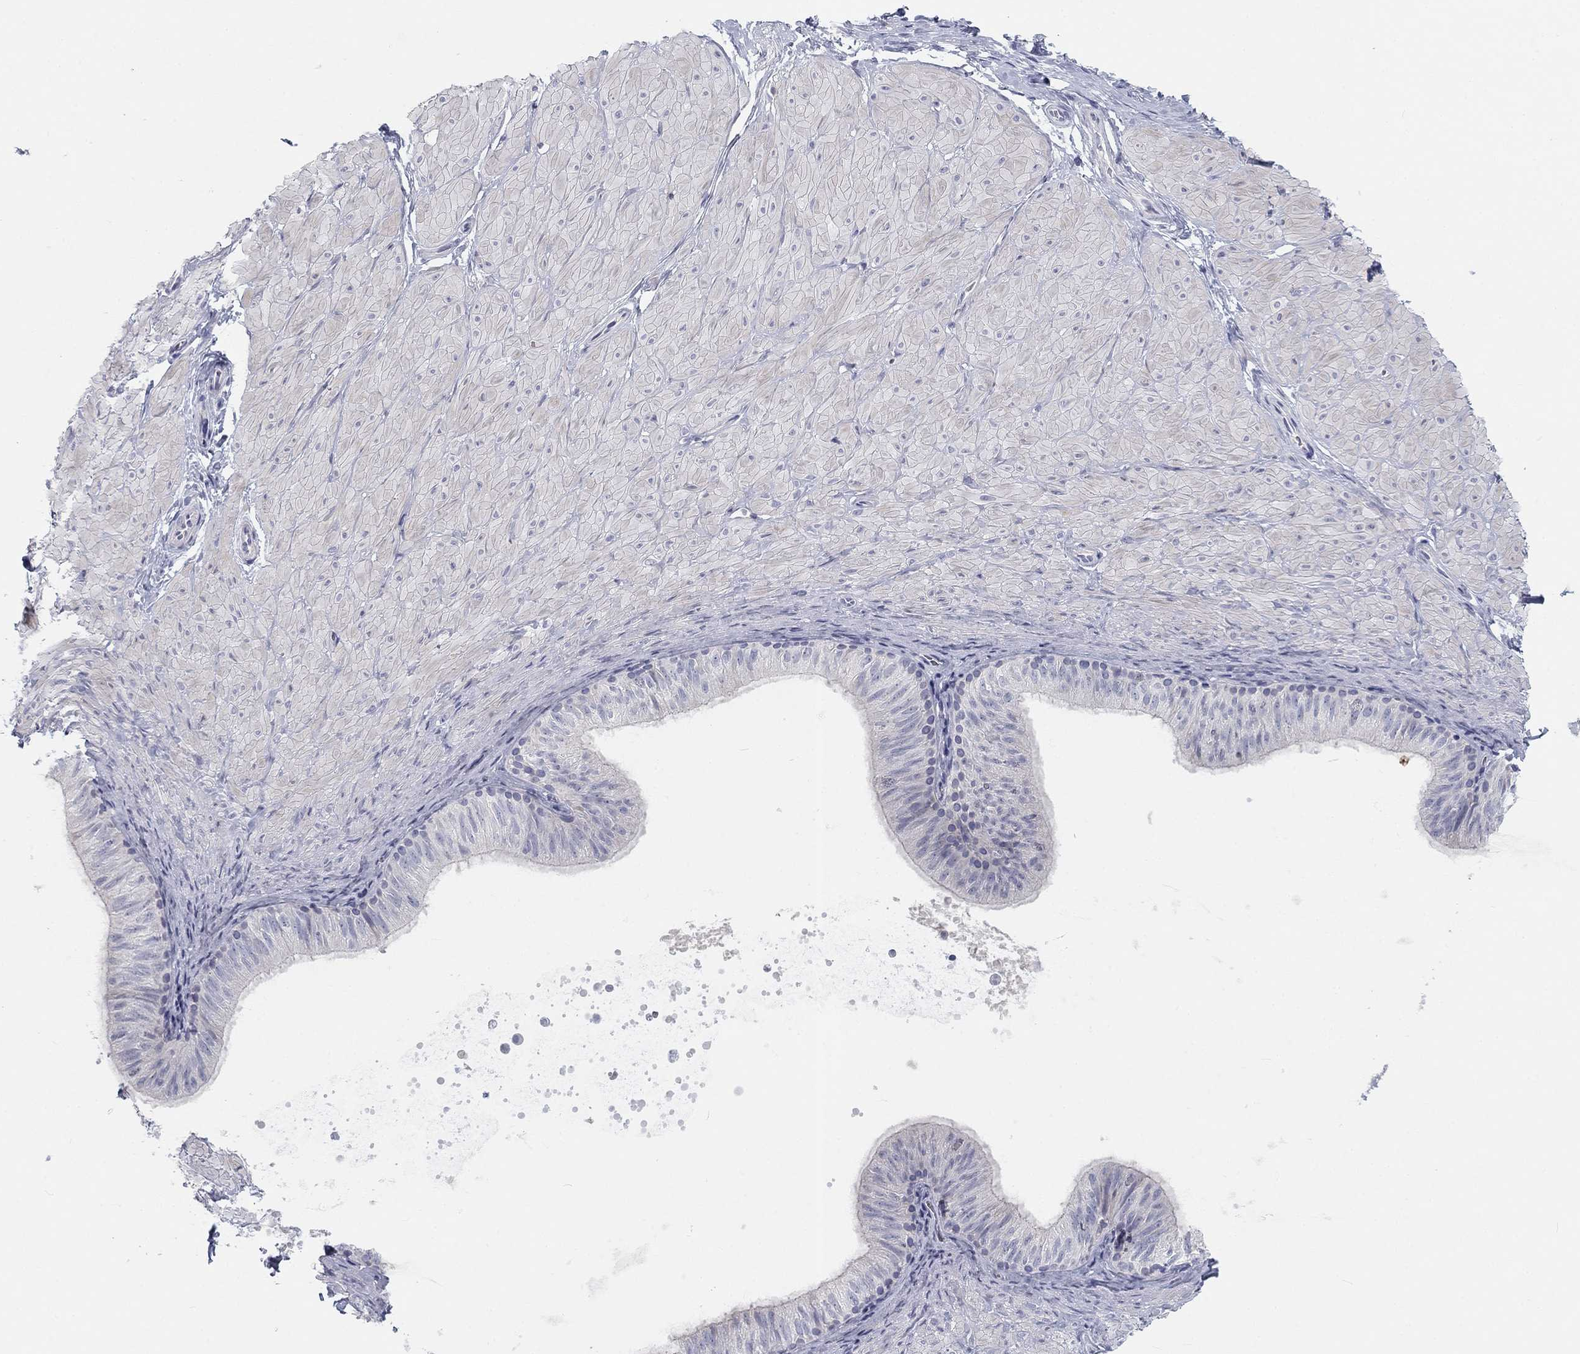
{"staining": {"intensity": "negative", "quantity": "none", "location": "none"}, "tissue": "adipose tissue", "cell_type": "Adipocytes", "image_type": "normal", "snomed": [{"axis": "morphology", "description": "Normal tissue, NOS"}, {"axis": "topography", "description": "Smooth muscle"}, {"axis": "topography", "description": "Peripheral nerve tissue"}], "caption": "The histopathology image exhibits no significant expression in adipocytes of adipose tissue.", "gene": "CALB1", "patient": {"sex": "male", "age": 22}}